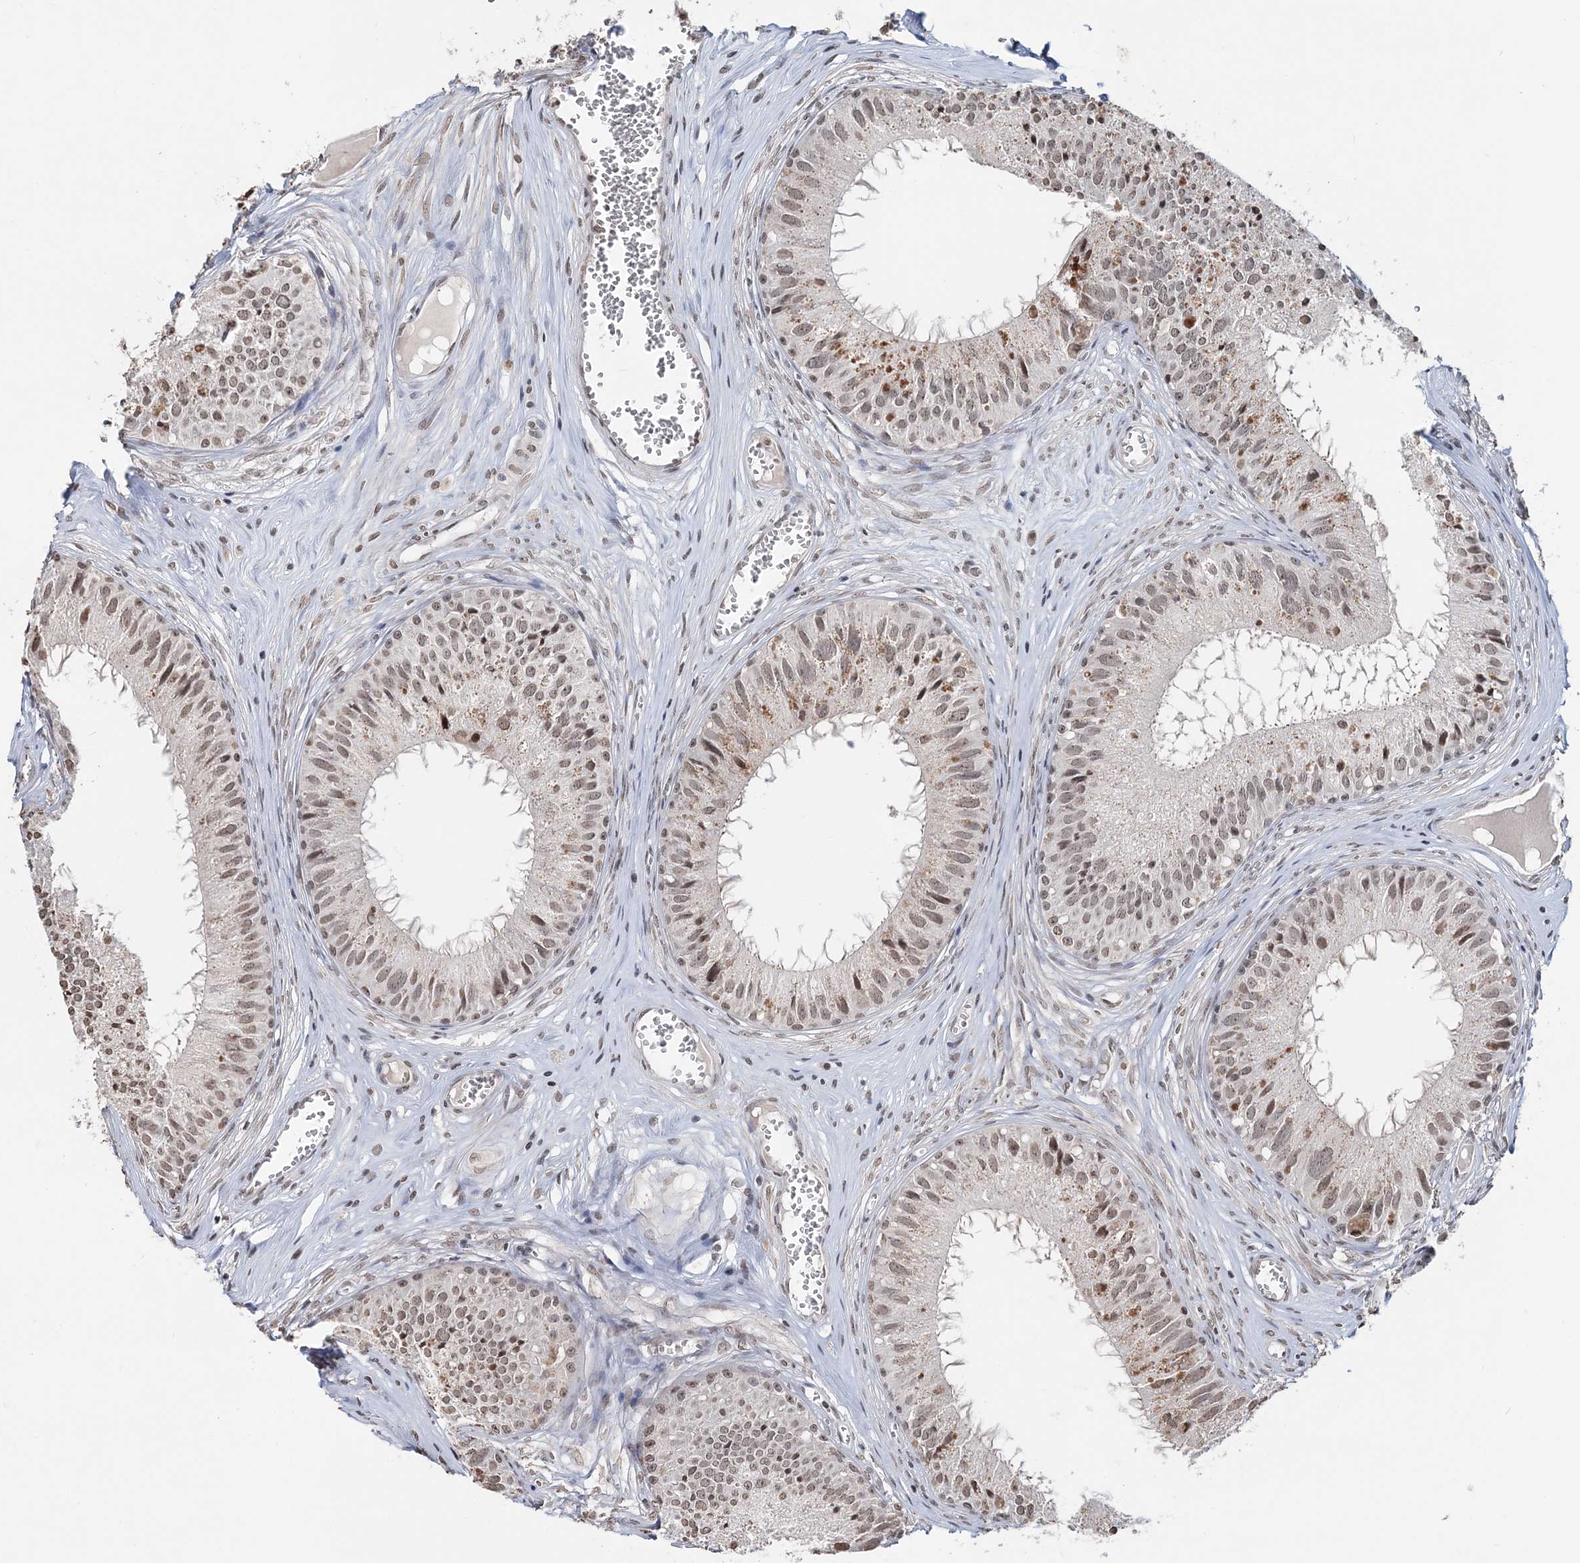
{"staining": {"intensity": "moderate", "quantity": ">75%", "location": "cytoplasmic/membranous,nuclear"}, "tissue": "epididymis", "cell_type": "Glandular cells", "image_type": "normal", "snomed": [{"axis": "morphology", "description": "Normal tissue, NOS"}, {"axis": "topography", "description": "Epididymis"}], "caption": "Epididymis stained with IHC demonstrates moderate cytoplasmic/membranous,nuclear expression in about >75% of glandular cells.", "gene": "SOWAHB", "patient": {"sex": "male", "age": 36}}